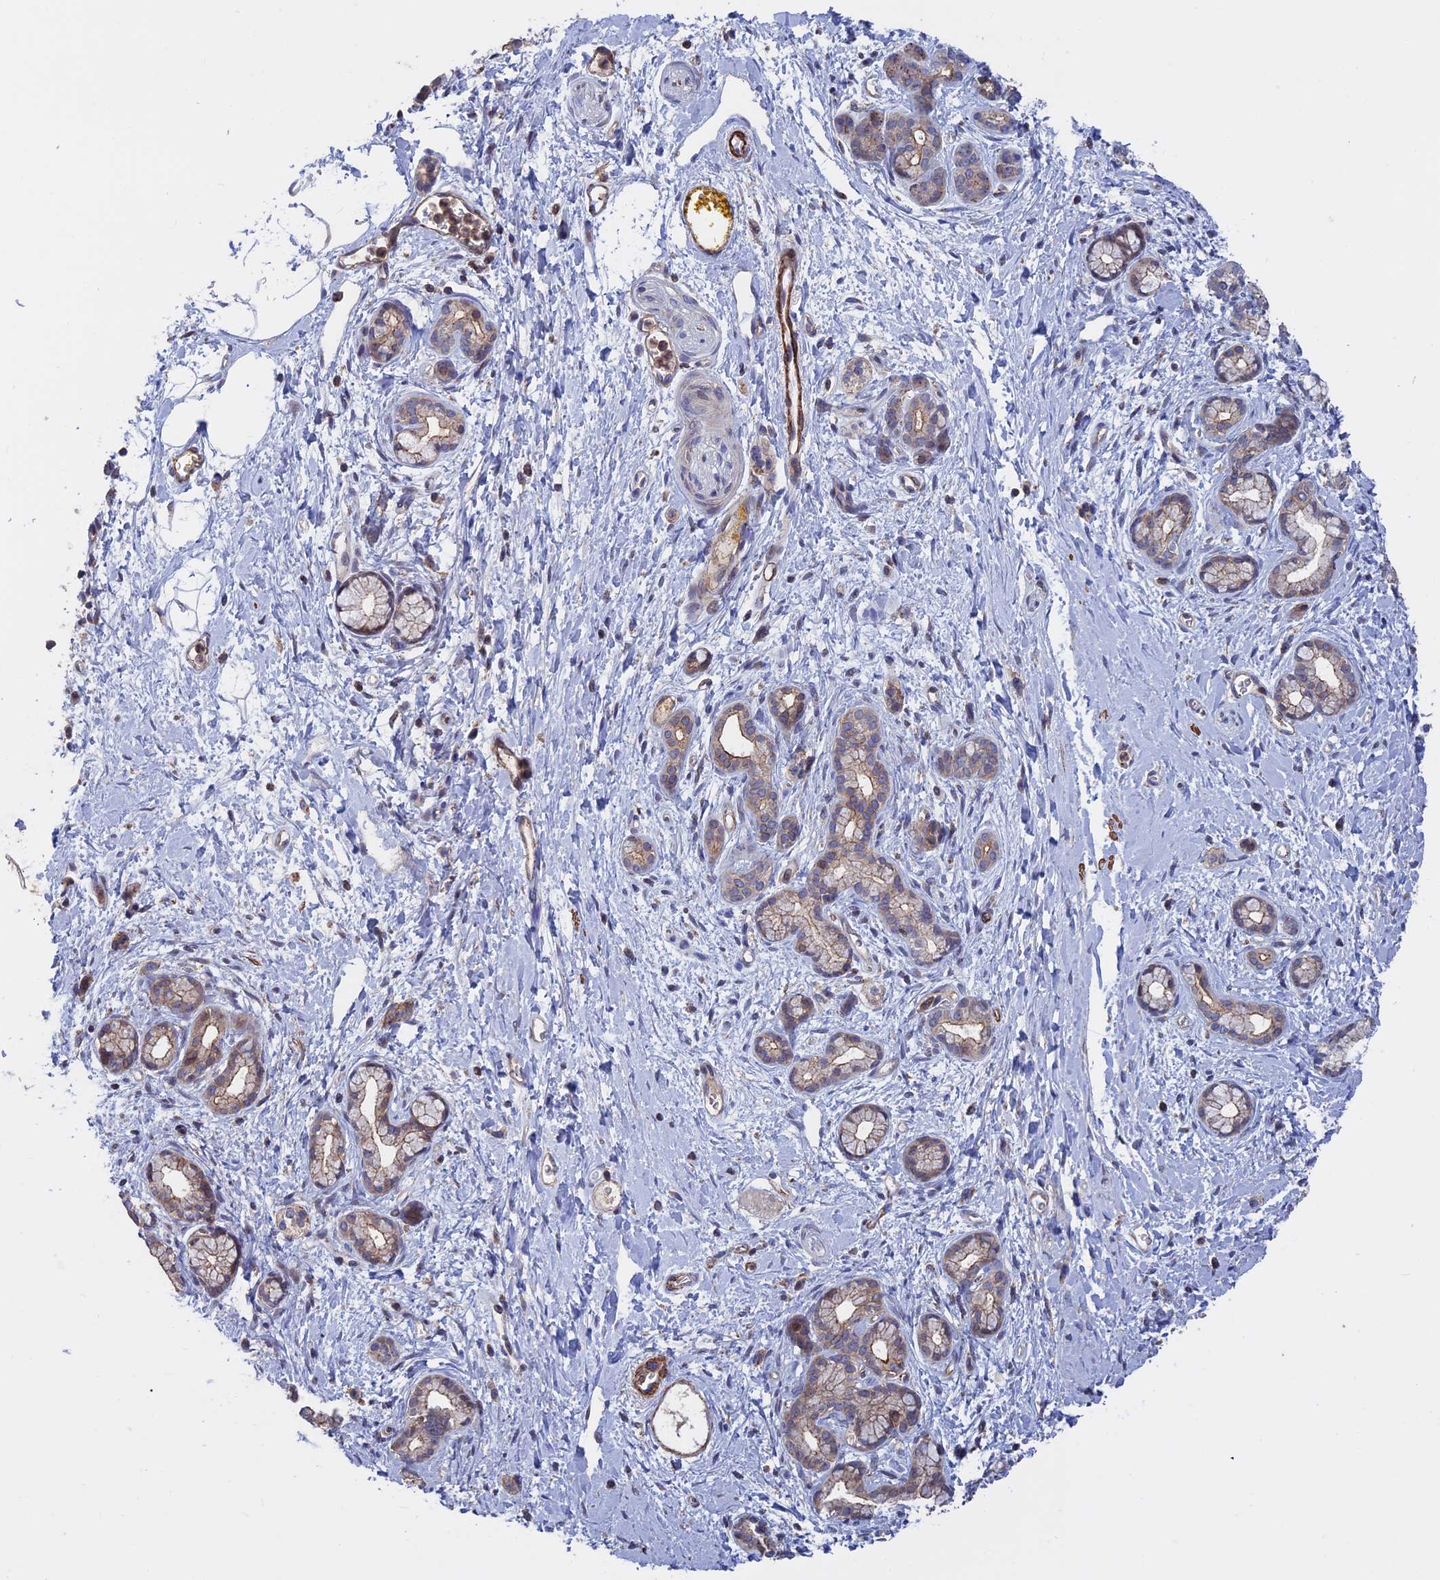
{"staining": {"intensity": "weak", "quantity": "<25%", "location": "cytoplasmic/membranous"}, "tissue": "pancreatic cancer", "cell_type": "Tumor cells", "image_type": "cancer", "snomed": [{"axis": "morphology", "description": "Adenocarcinoma, NOS"}, {"axis": "topography", "description": "Pancreas"}], "caption": "High magnification brightfield microscopy of pancreatic adenocarcinoma stained with DAB (brown) and counterstained with hematoxylin (blue): tumor cells show no significant staining. (Stains: DAB IHC with hematoxylin counter stain, Microscopy: brightfield microscopy at high magnification).", "gene": "LYPD5", "patient": {"sex": "male", "age": 58}}